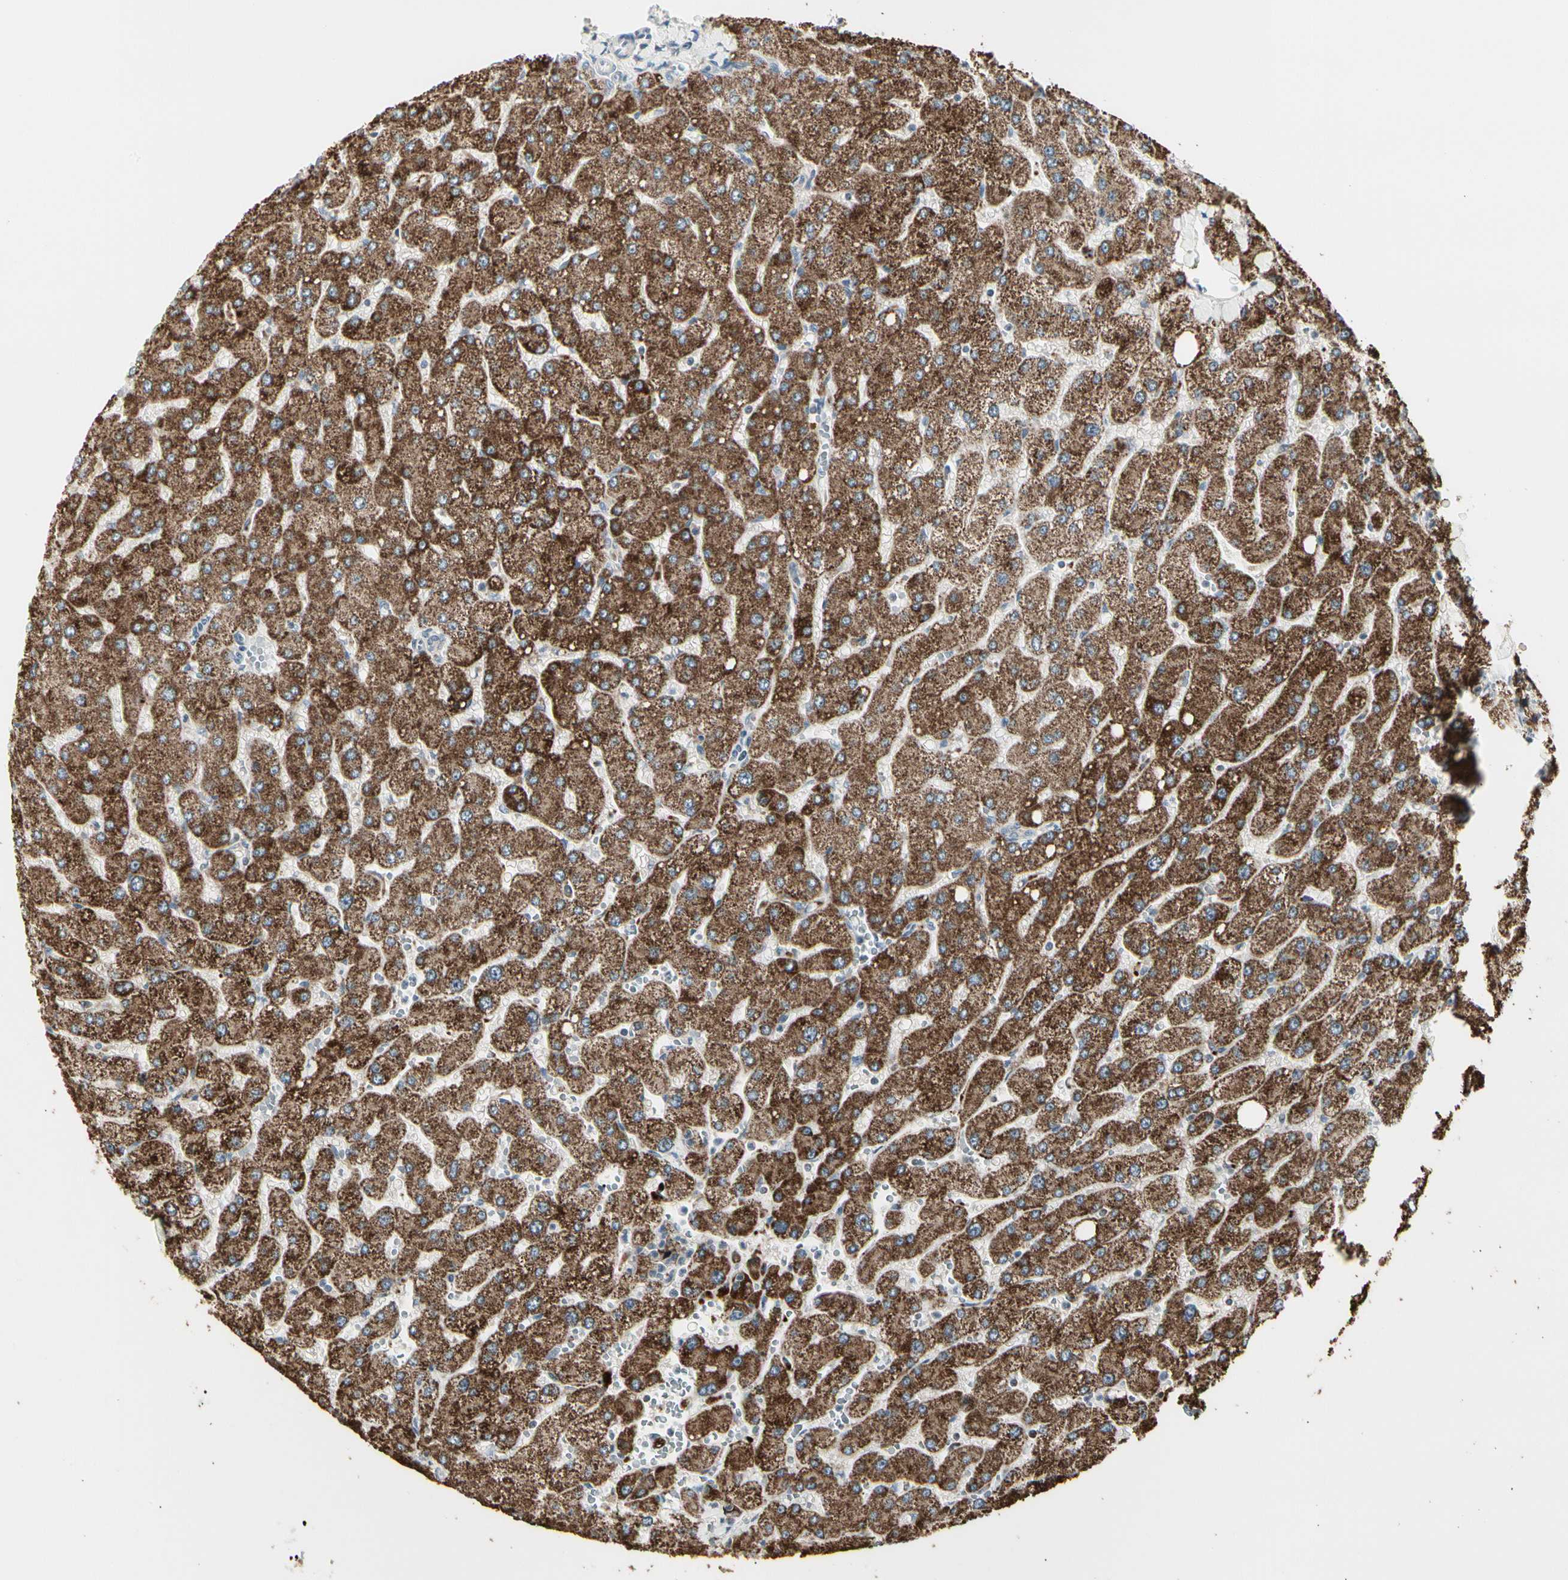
{"staining": {"intensity": "negative", "quantity": "none", "location": "none"}, "tissue": "liver", "cell_type": "Cholangiocytes", "image_type": "normal", "snomed": [{"axis": "morphology", "description": "Normal tissue, NOS"}, {"axis": "topography", "description": "Liver"}], "caption": "A photomicrograph of liver stained for a protein reveals no brown staining in cholangiocytes. (Brightfield microscopy of DAB (3,3'-diaminobenzidine) immunohistochemistry at high magnification).", "gene": "TMEM176A", "patient": {"sex": "male", "age": 55}}